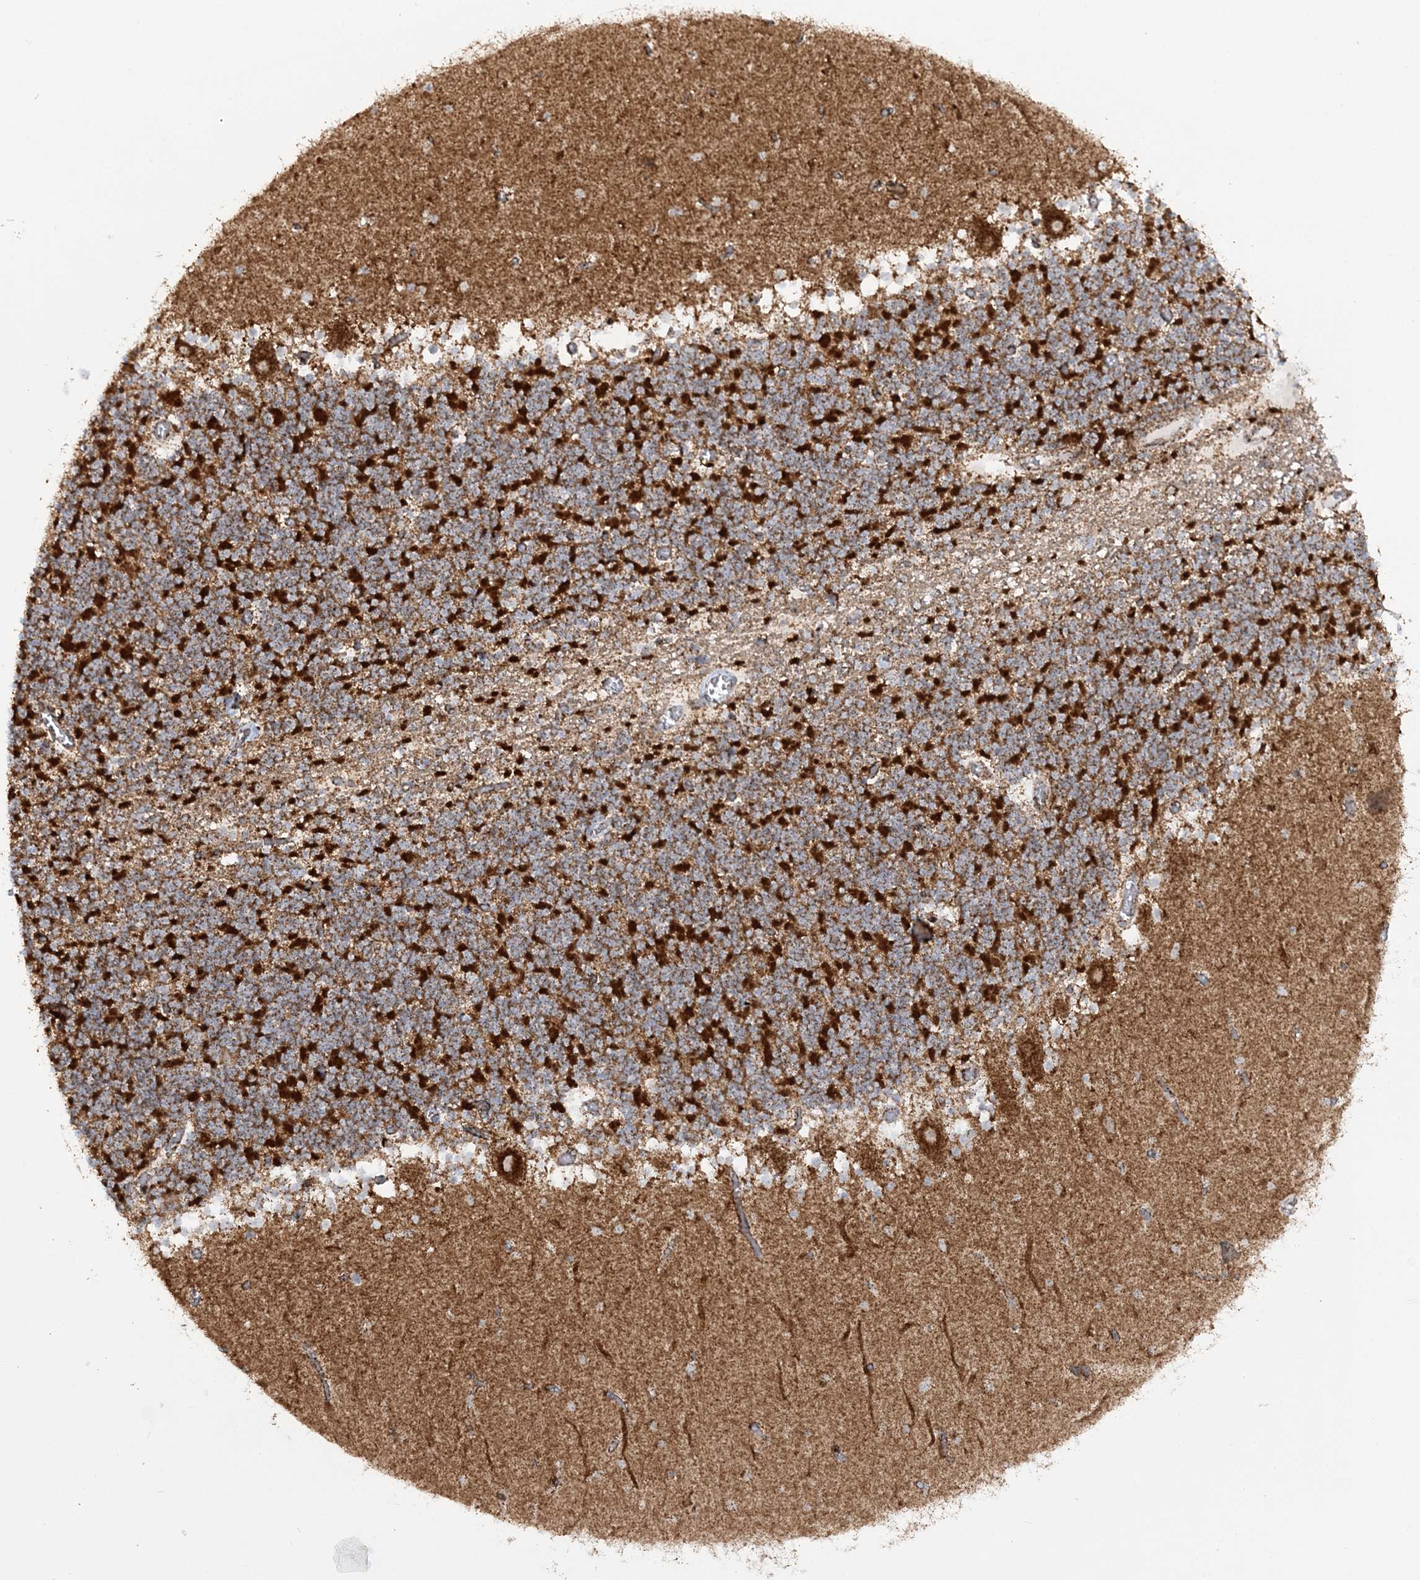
{"staining": {"intensity": "strong", "quantity": "25%-75%", "location": "cytoplasmic/membranous"}, "tissue": "cerebellum", "cell_type": "Cells in granular layer", "image_type": "normal", "snomed": [{"axis": "morphology", "description": "Normal tissue, NOS"}, {"axis": "topography", "description": "Cerebellum"}], "caption": "Strong cytoplasmic/membranous staining for a protein is identified in about 25%-75% of cells in granular layer of benign cerebellum using IHC.", "gene": "CRY2", "patient": {"sex": "female", "age": 28}}